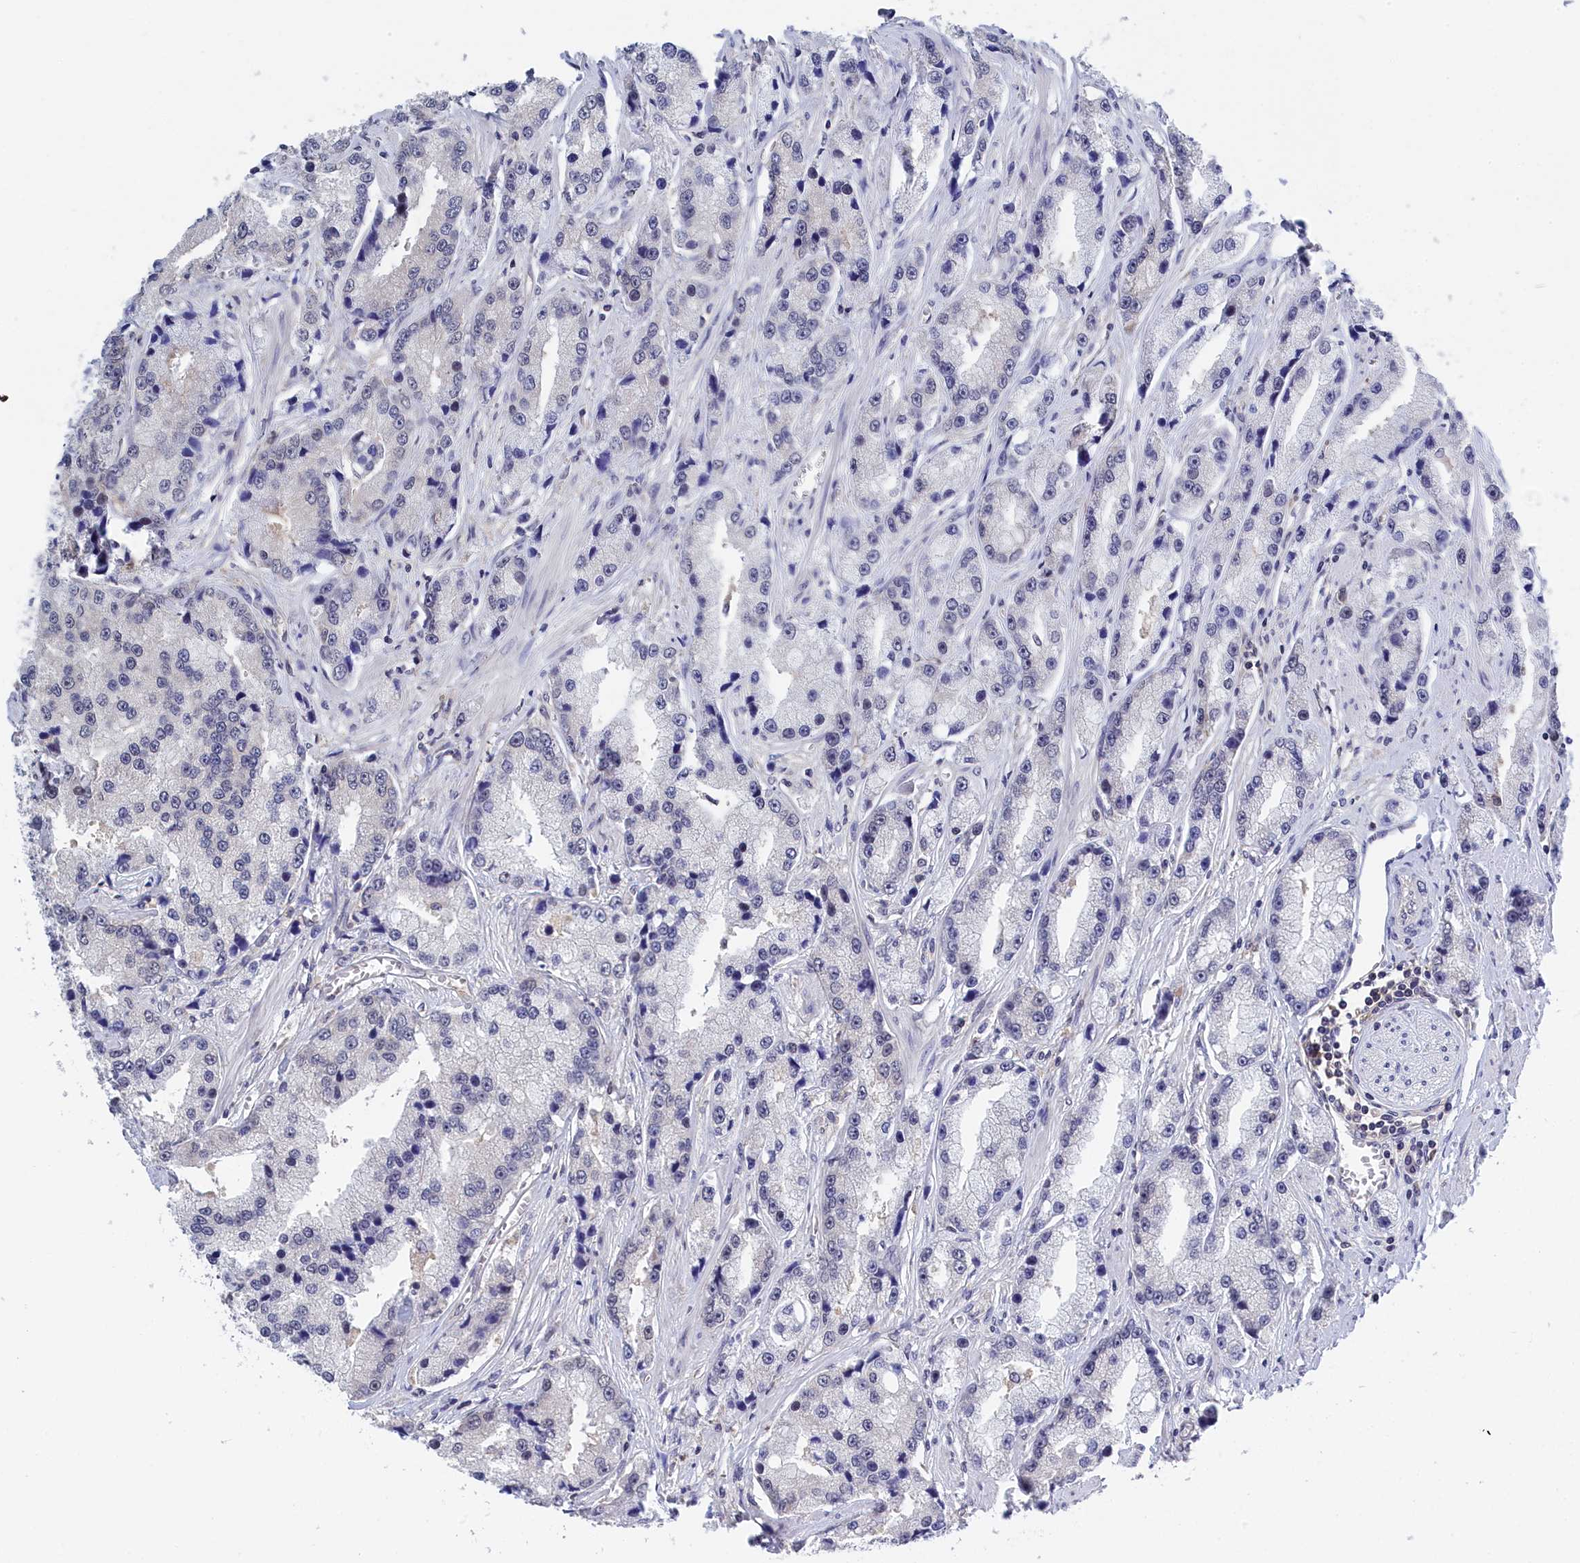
{"staining": {"intensity": "negative", "quantity": "none", "location": "none"}, "tissue": "prostate cancer", "cell_type": "Tumor cells", "image_type": "cancer", "snomed": [{"axis": "morphology", "description": "Adenocarcinoma, High grade"}, {"axis": "topography", "description": "Prostate"}], "caption": "A micrograph of prostate cancer (high-grade adenocarcinoma) stained for a protein shows no brown staining in tumor cells.", "gene": "PGP", "patient": {"sex": "male", "age": 74}}